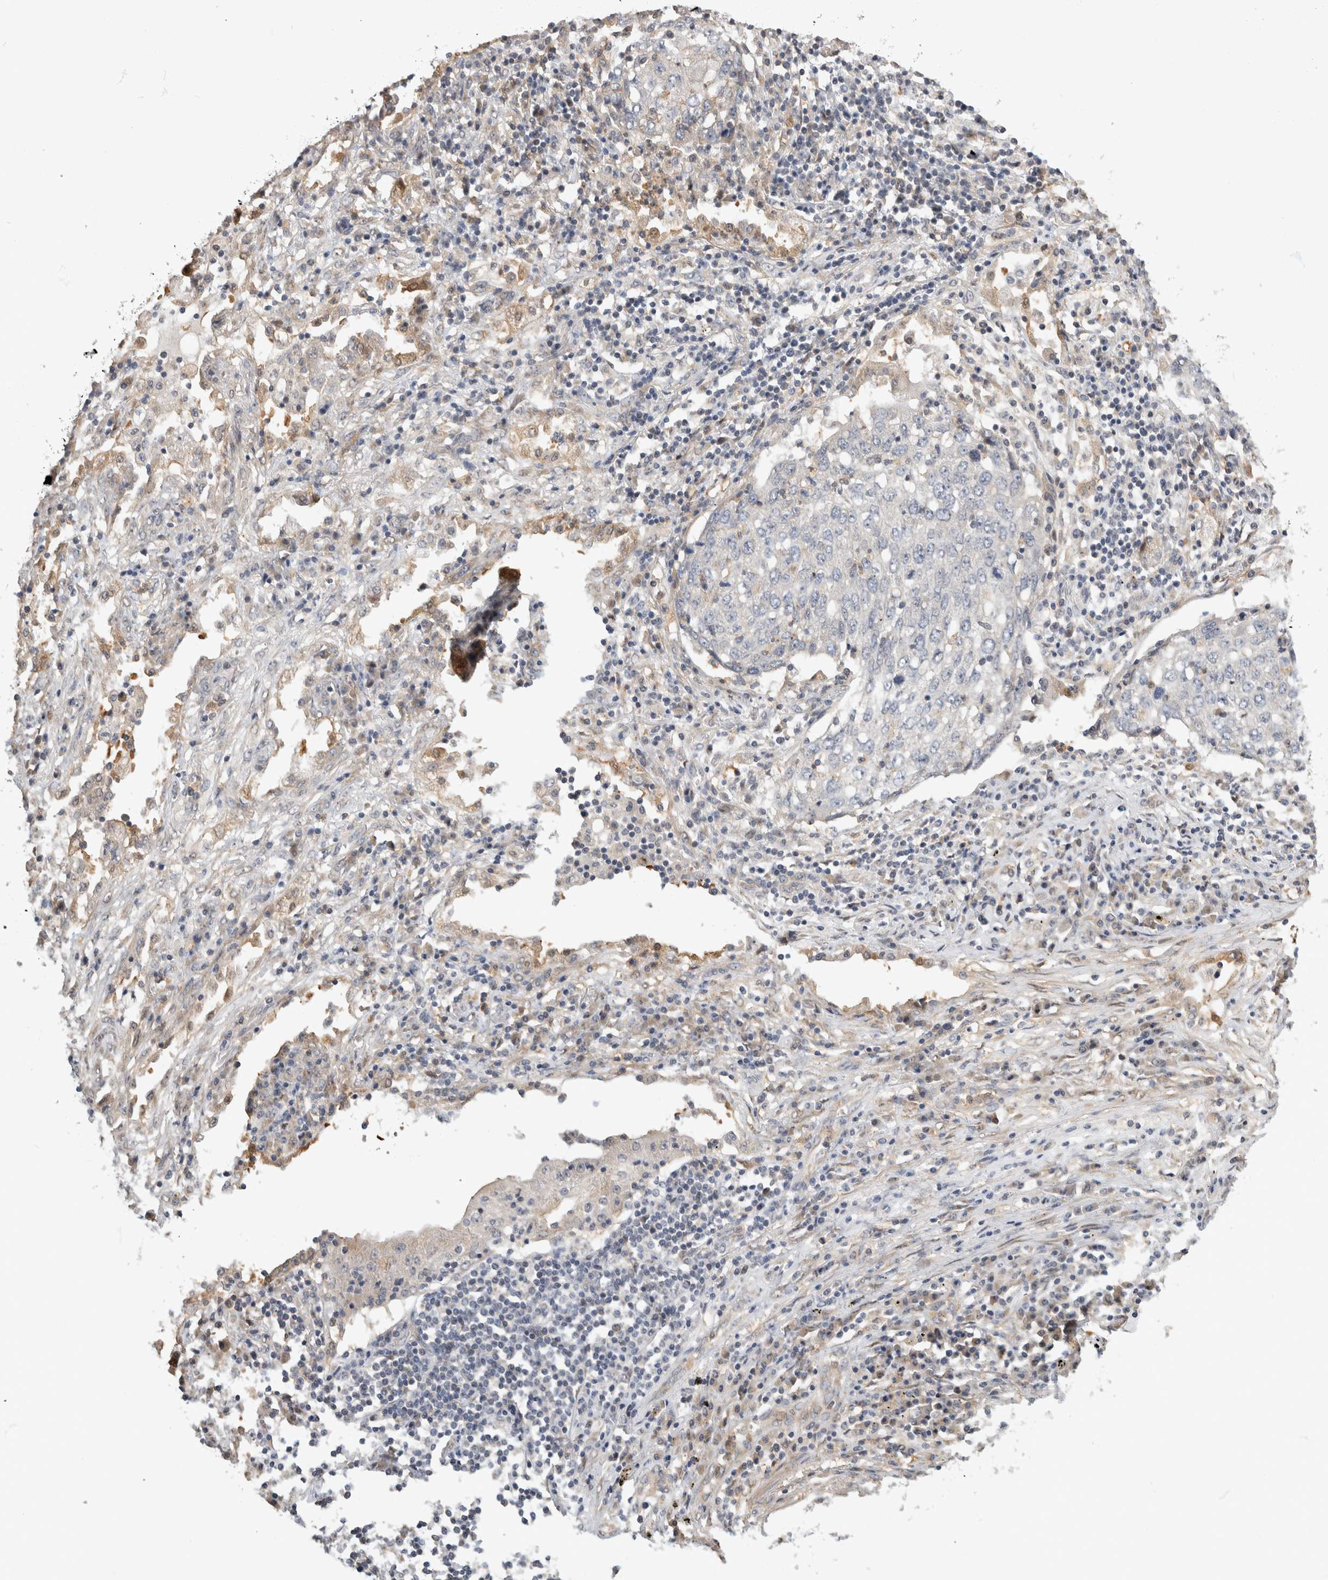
{"staining": {"intensity": "negative", "quantity": "none", "location": "none"}, "tissue": "lung cancer", "cell_type": "Tumor cells", "image_type": "cancer", "snomed": [{"axis": "morphology", "description": "Squamous cell carcinoma, NOS"}, {"axis": "topography", "description": "Lung"}], "caption": "Human squamous cell carcinoma (lung) stained for a protein using immunohistochemistry (IHC) demonstrates no positivity in tumor cells.", "gene": "PGM1", "patient": {"sex": "female", "age": 63}}